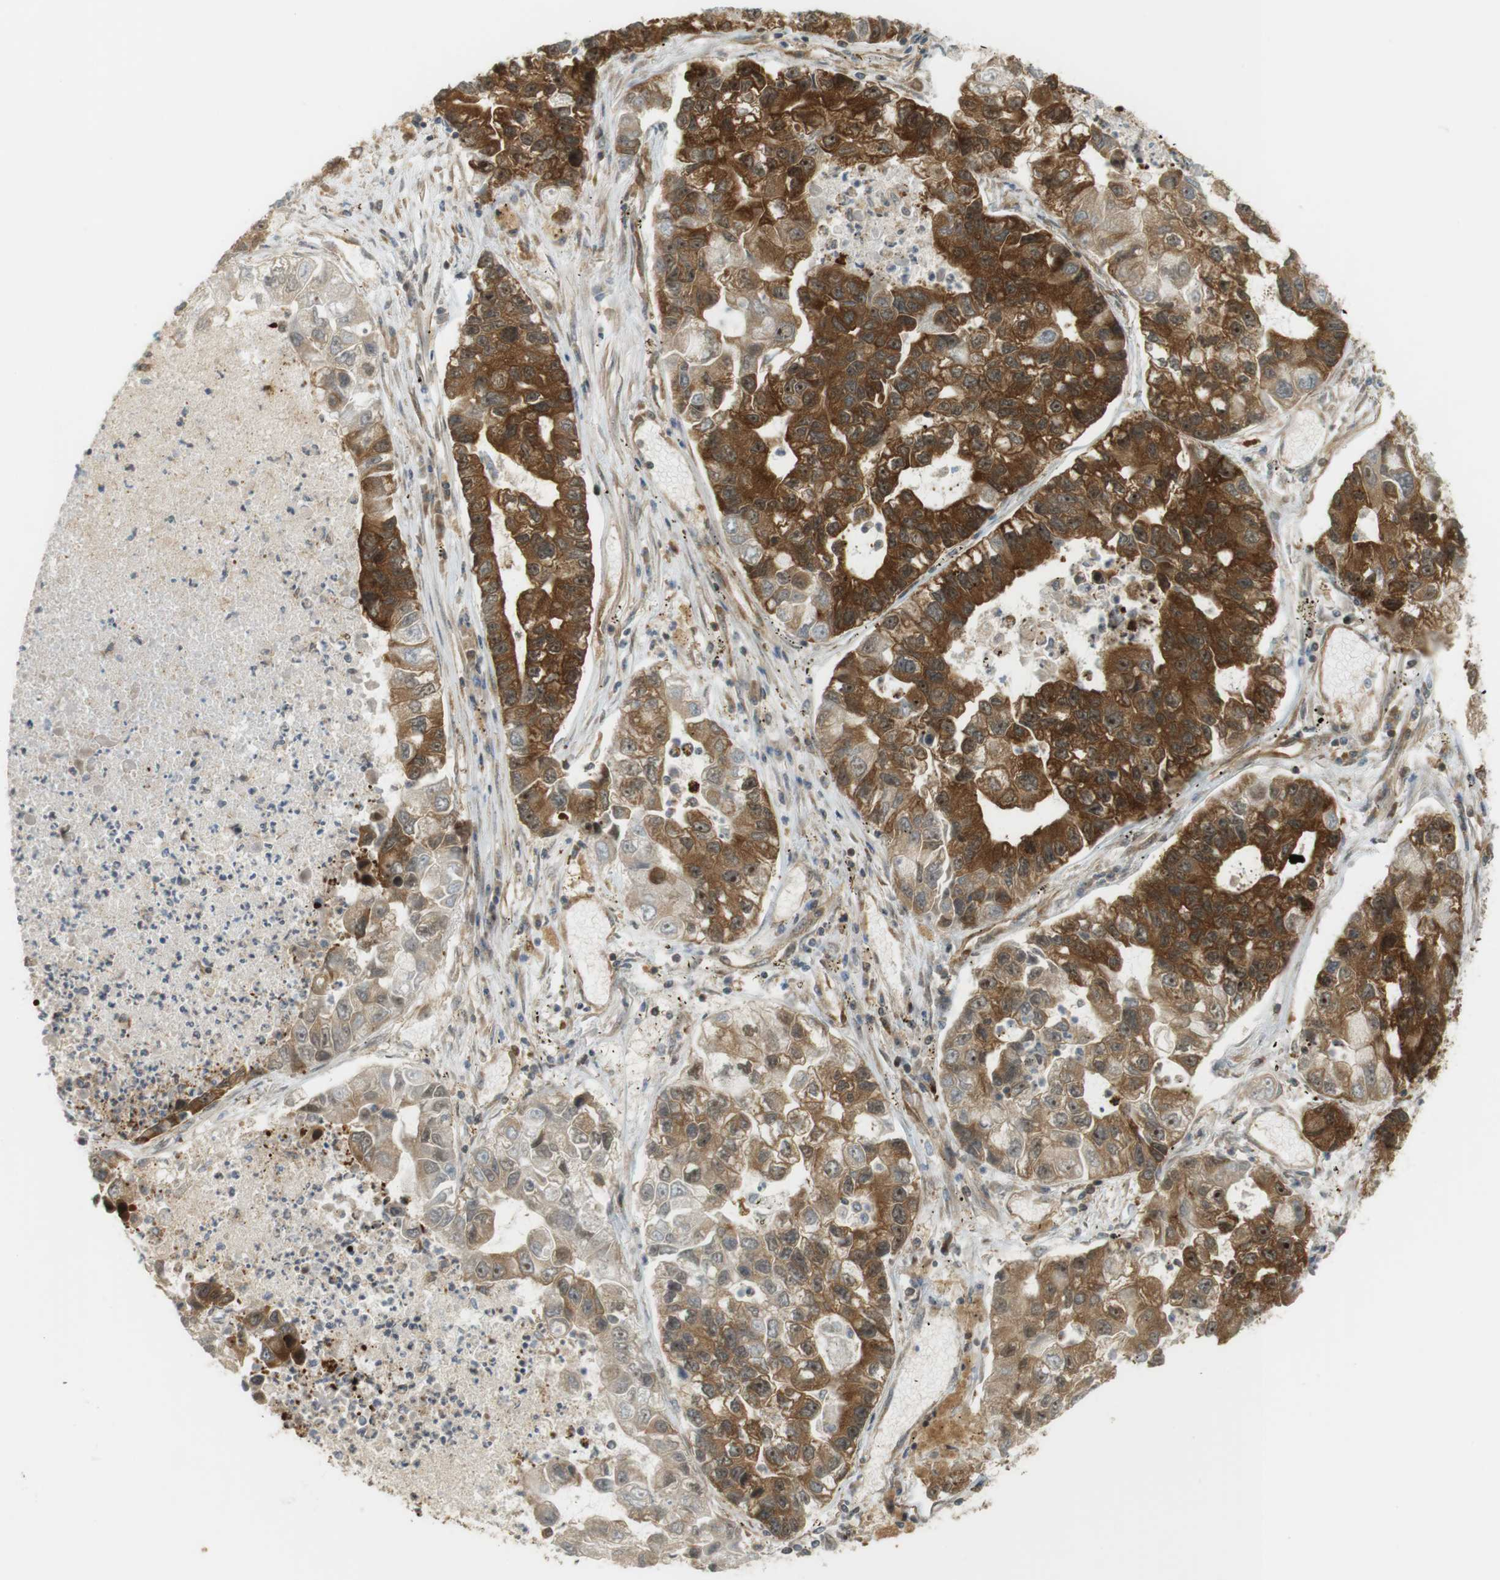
{"staining": {"intensity": "strong", "quantity": ">75%", "location": "cytoplasmic/membranous,nuclear"}, "tissue": "lung cancer", "cell_type": "Tumor cells", "image_type": "cancer", "snomed": [{"axis": "morphology", "description": "Adenocarcinoma, NOS"}, {"axis": "topography", "description": "Lung"}], "caption": "IHC histopathology image of human lung adenocarcinoma stained for a protein (brown), which demonstrates high levels of strong cytoplasmic/membranous and nuclear positivity in approximately >75% of tumor cells.", "gene": "PA2G4", "patient": {"sex": "female", "age": 51}}